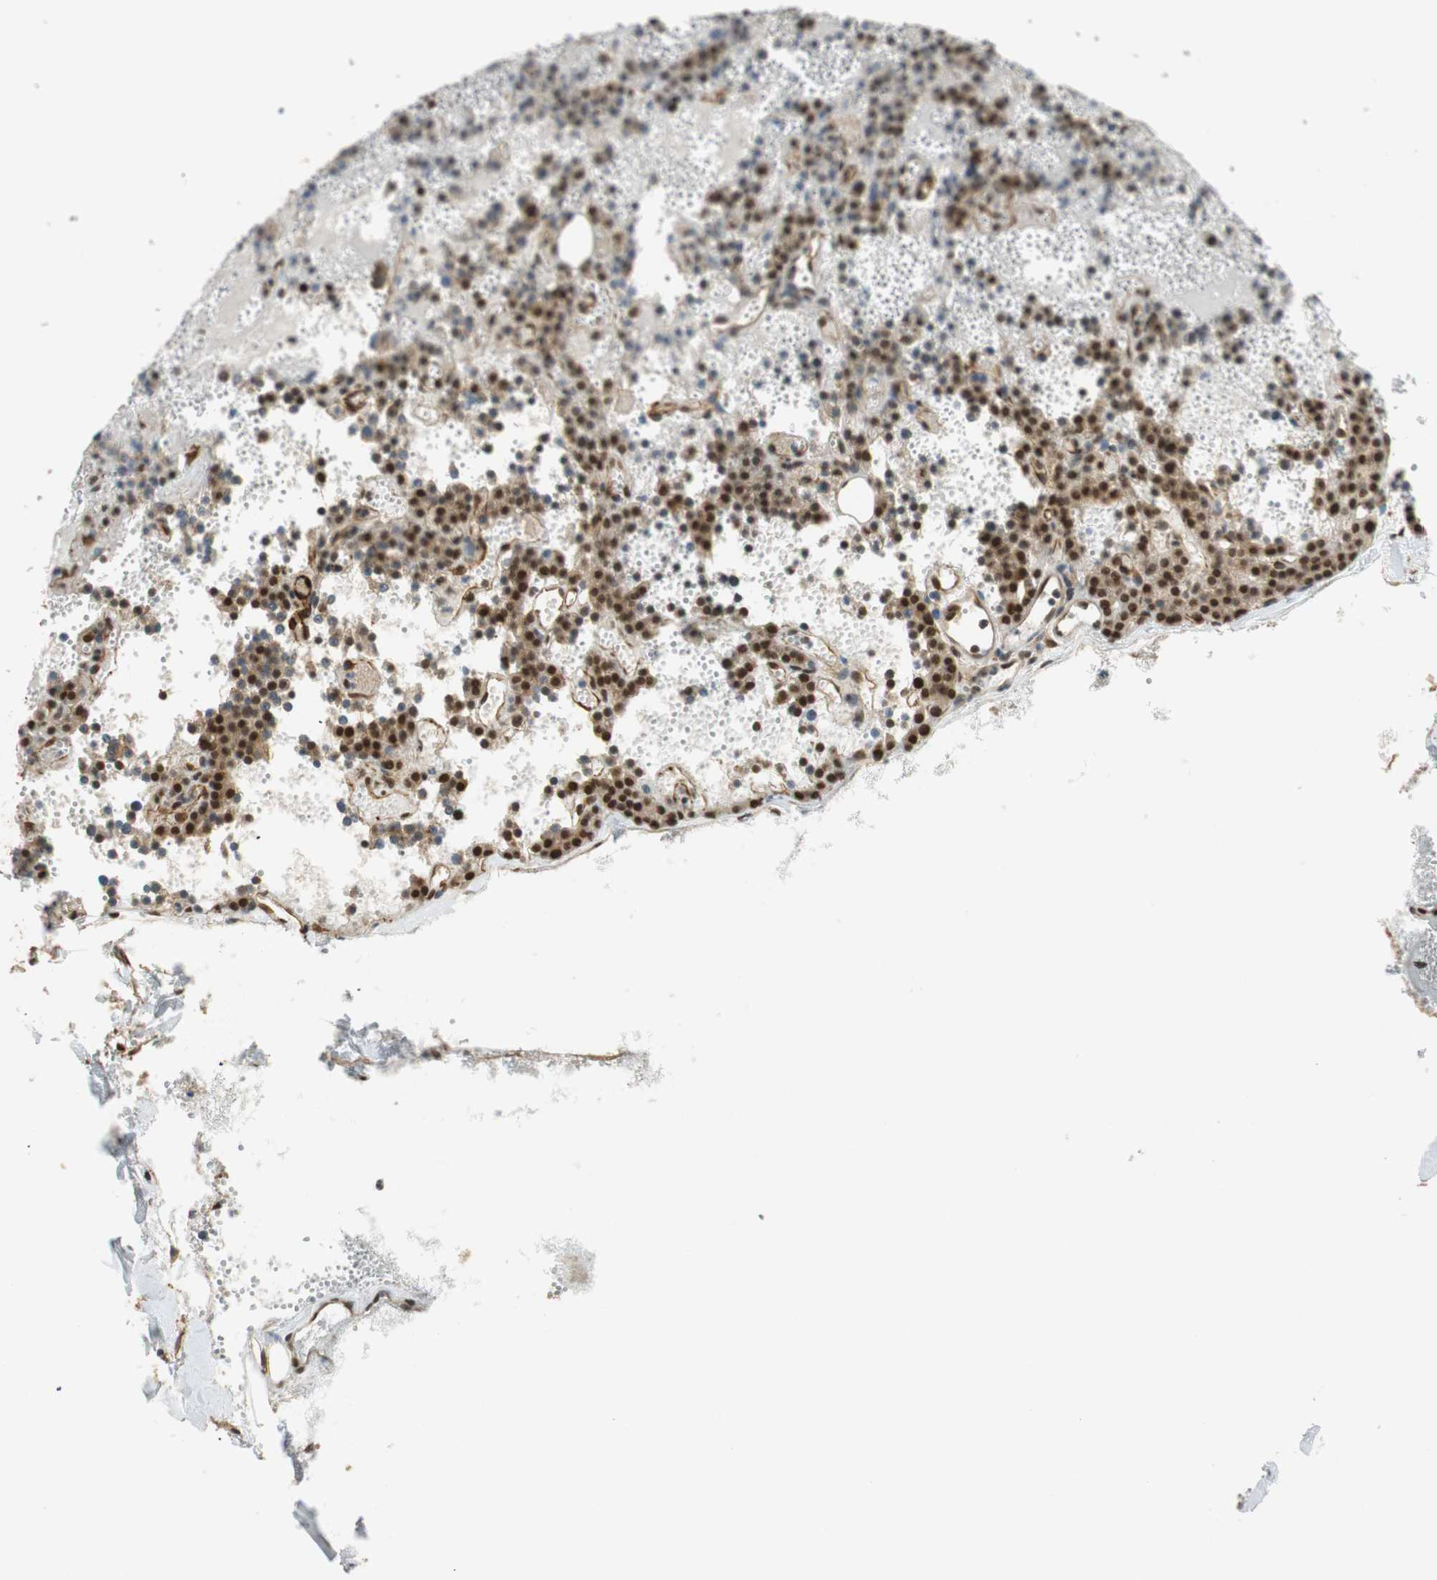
{"staining": {"intensity": "moderate", "quantity": ">75%", "location": "cytoplasmic/membranous,nuclear"}, "tissue": "parathyroid gland", "cell_type": "Glandular cells", "image_type": "normal", "snomed": [{"axis": "morphology", "description": "Normal tissue, NOS"}, {"axis": "topography", "description": "Parathyroid gland"}], "caption": "Immunohistochemistry image of normal parathyroid gland: parathyroid gland stained using immunohistochemistry demonstrates medium levels of moderate protein expression localized specifically in the cytoplasmic/membranous,nuclear of glandular cells, appearing as a cytoplasmic/membranous,nuclear brown color.", "gene": "NES", "patient": {"sex": "male", "age": 25}}